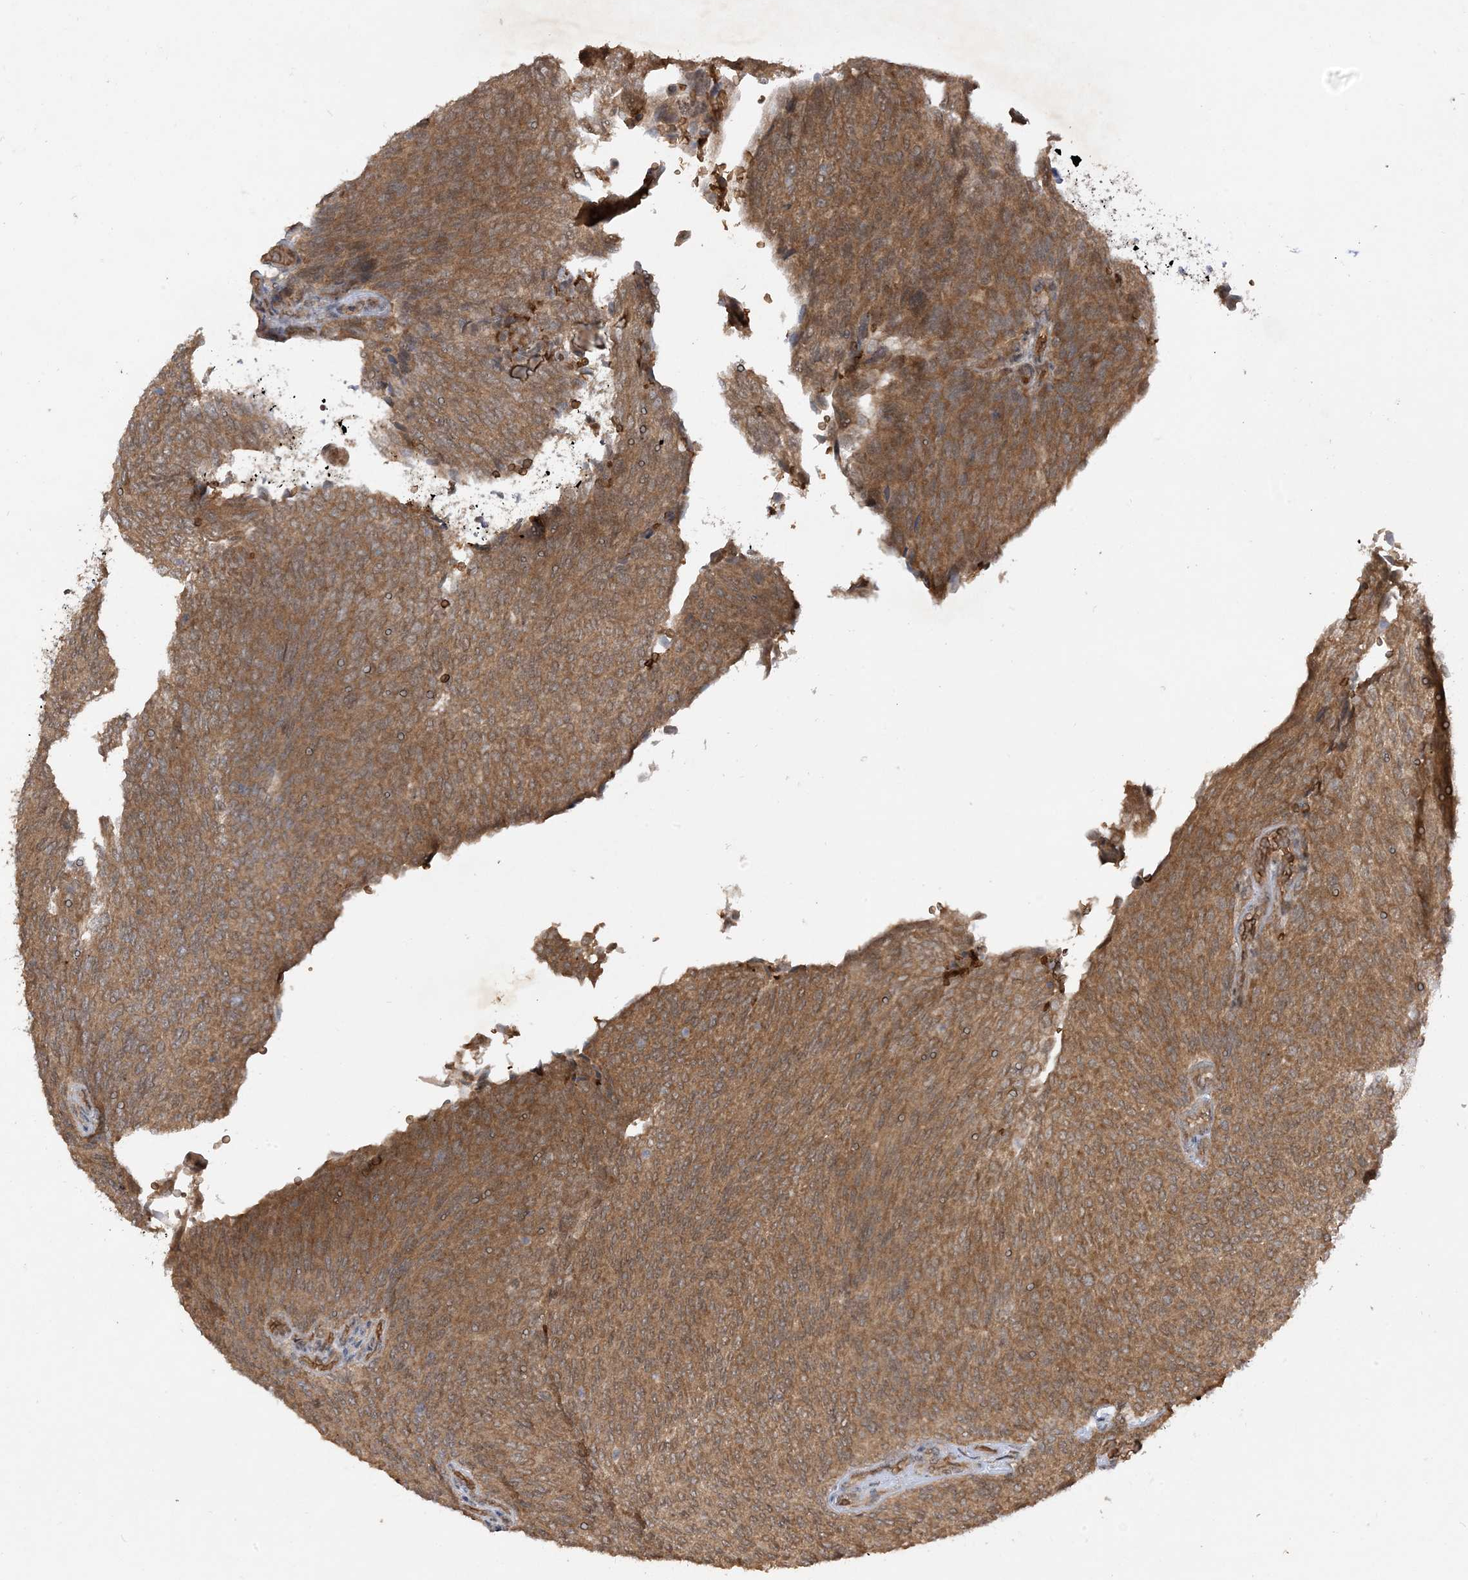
{"staining": {"intensity": "moderate", "quantity": ">75%", "location": "cytoplasmic/membranous"}, "tissue": "urothelial cancer", "cell_type": "Tumor cells", "image_type": "cancer", "snomed": [{"axis": "morphology", "description": "Urothelial carcinoma, Low grade"}, {"axis": "topography", "description": "Urinary bladder"}], "caption": "An image showing moderate cytoplasmic/membranous expression in approximately >75% of tumor cells in urothelial cancer, as visualized by brown immunohistochemical staining.", "gene": "PUSL1", "patient": {"sex": "female", "age": 79}}